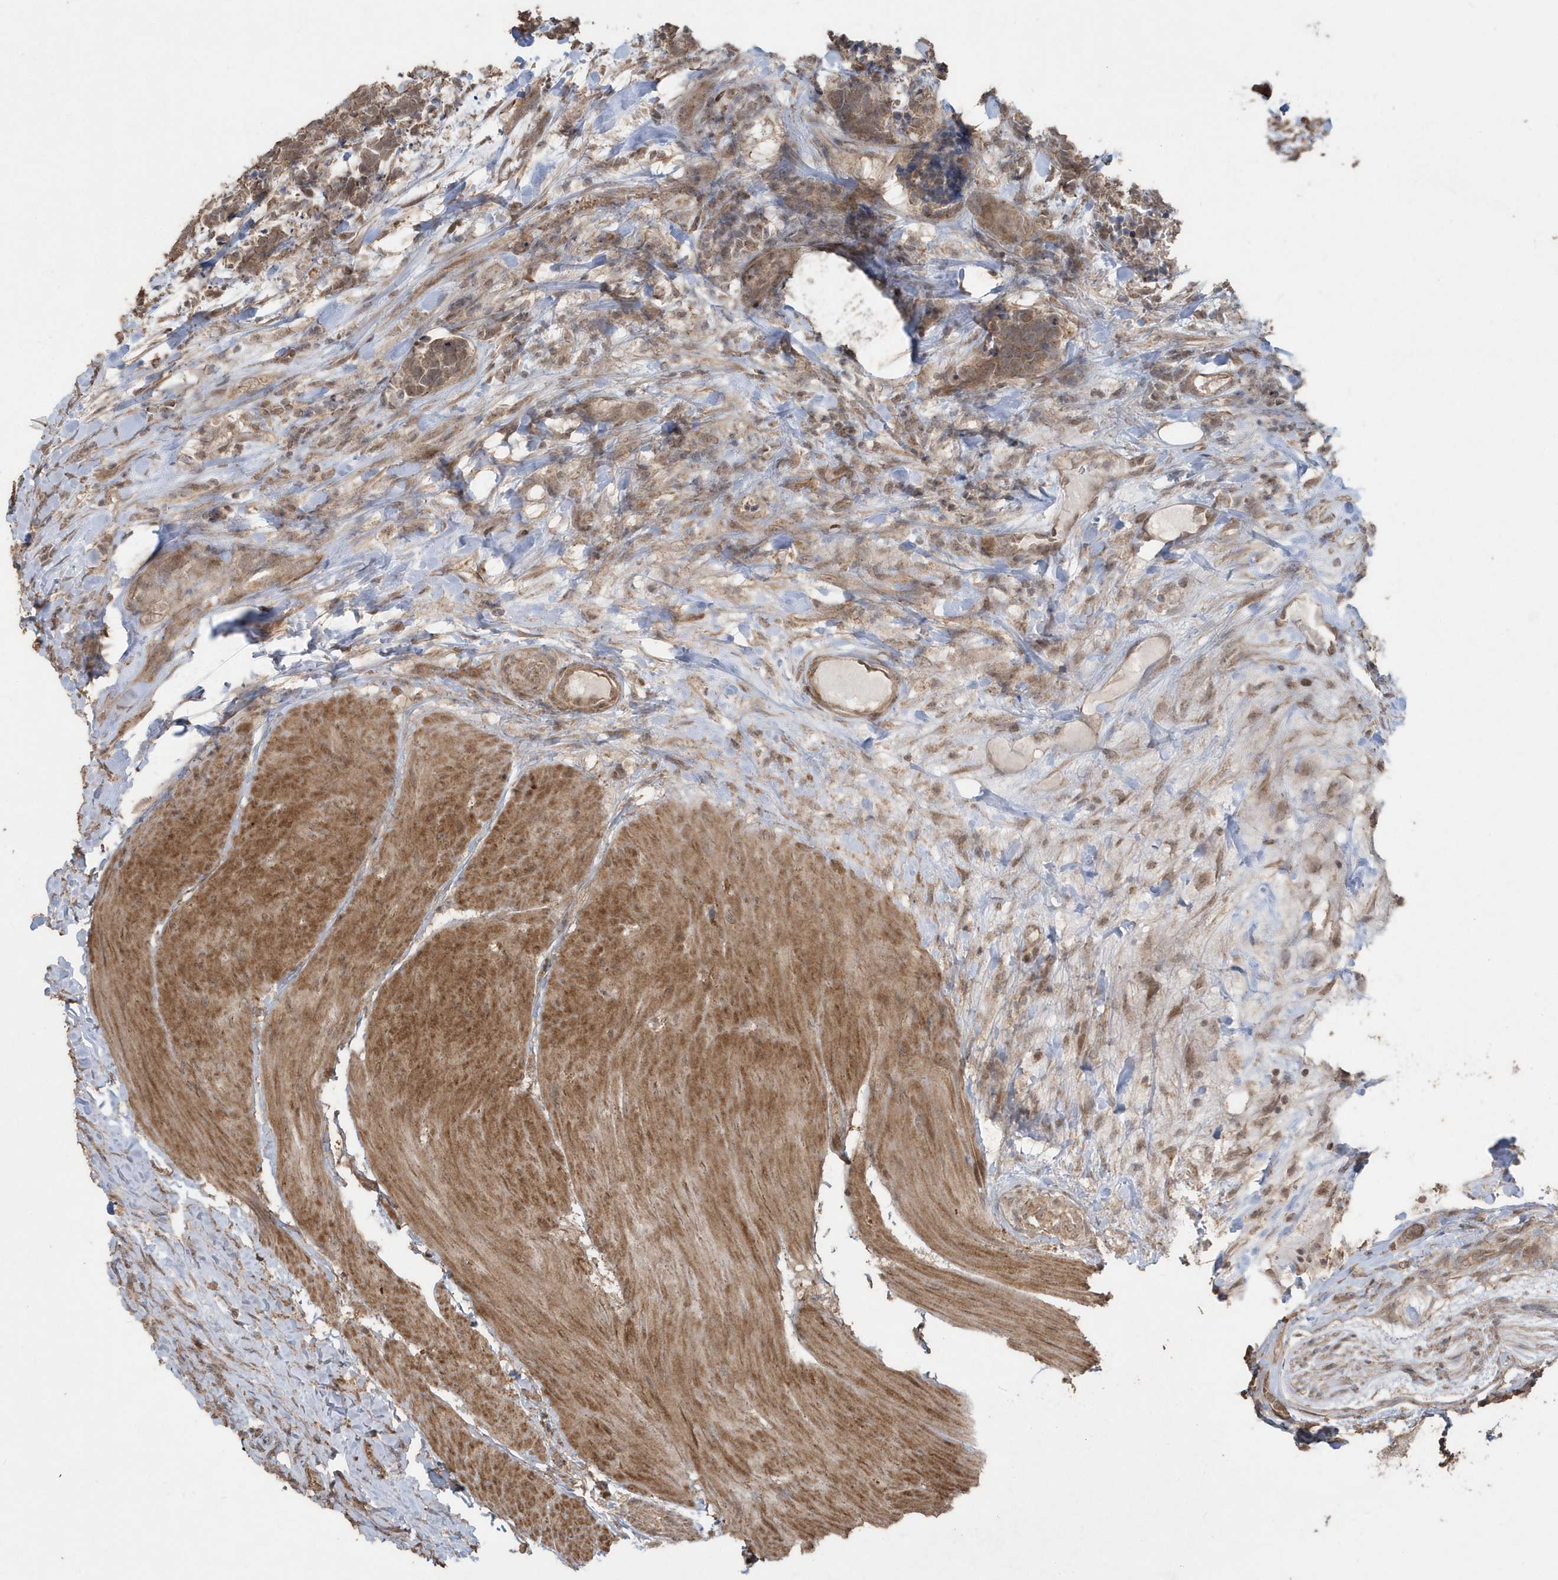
{"staining": {"intensity": "moderate", "quantity": ">75%", "location": "cytoplasmic/membranous"}, "tissue": "carcinoid", "cell_type": "Tumor cells", "image_type": "cancer", "snomed": [{"axis": "morphology", "description": "Carcinoma, NOS"}, {"axis": "morphology", "description": "Carcinoid, malignant, NOS"}, {"axis": "topography", "description": "Urinary bladder"}], "caption": "A high-resolution micrograph shows immunohistochemistry (IHC) staining of carcinoid, which exhibits moderate cytoplasmic/membranous staining in about >75% of tumor cells.", "gene": "PAXBP1", "patient": {"sex": "male", "age": 57}}